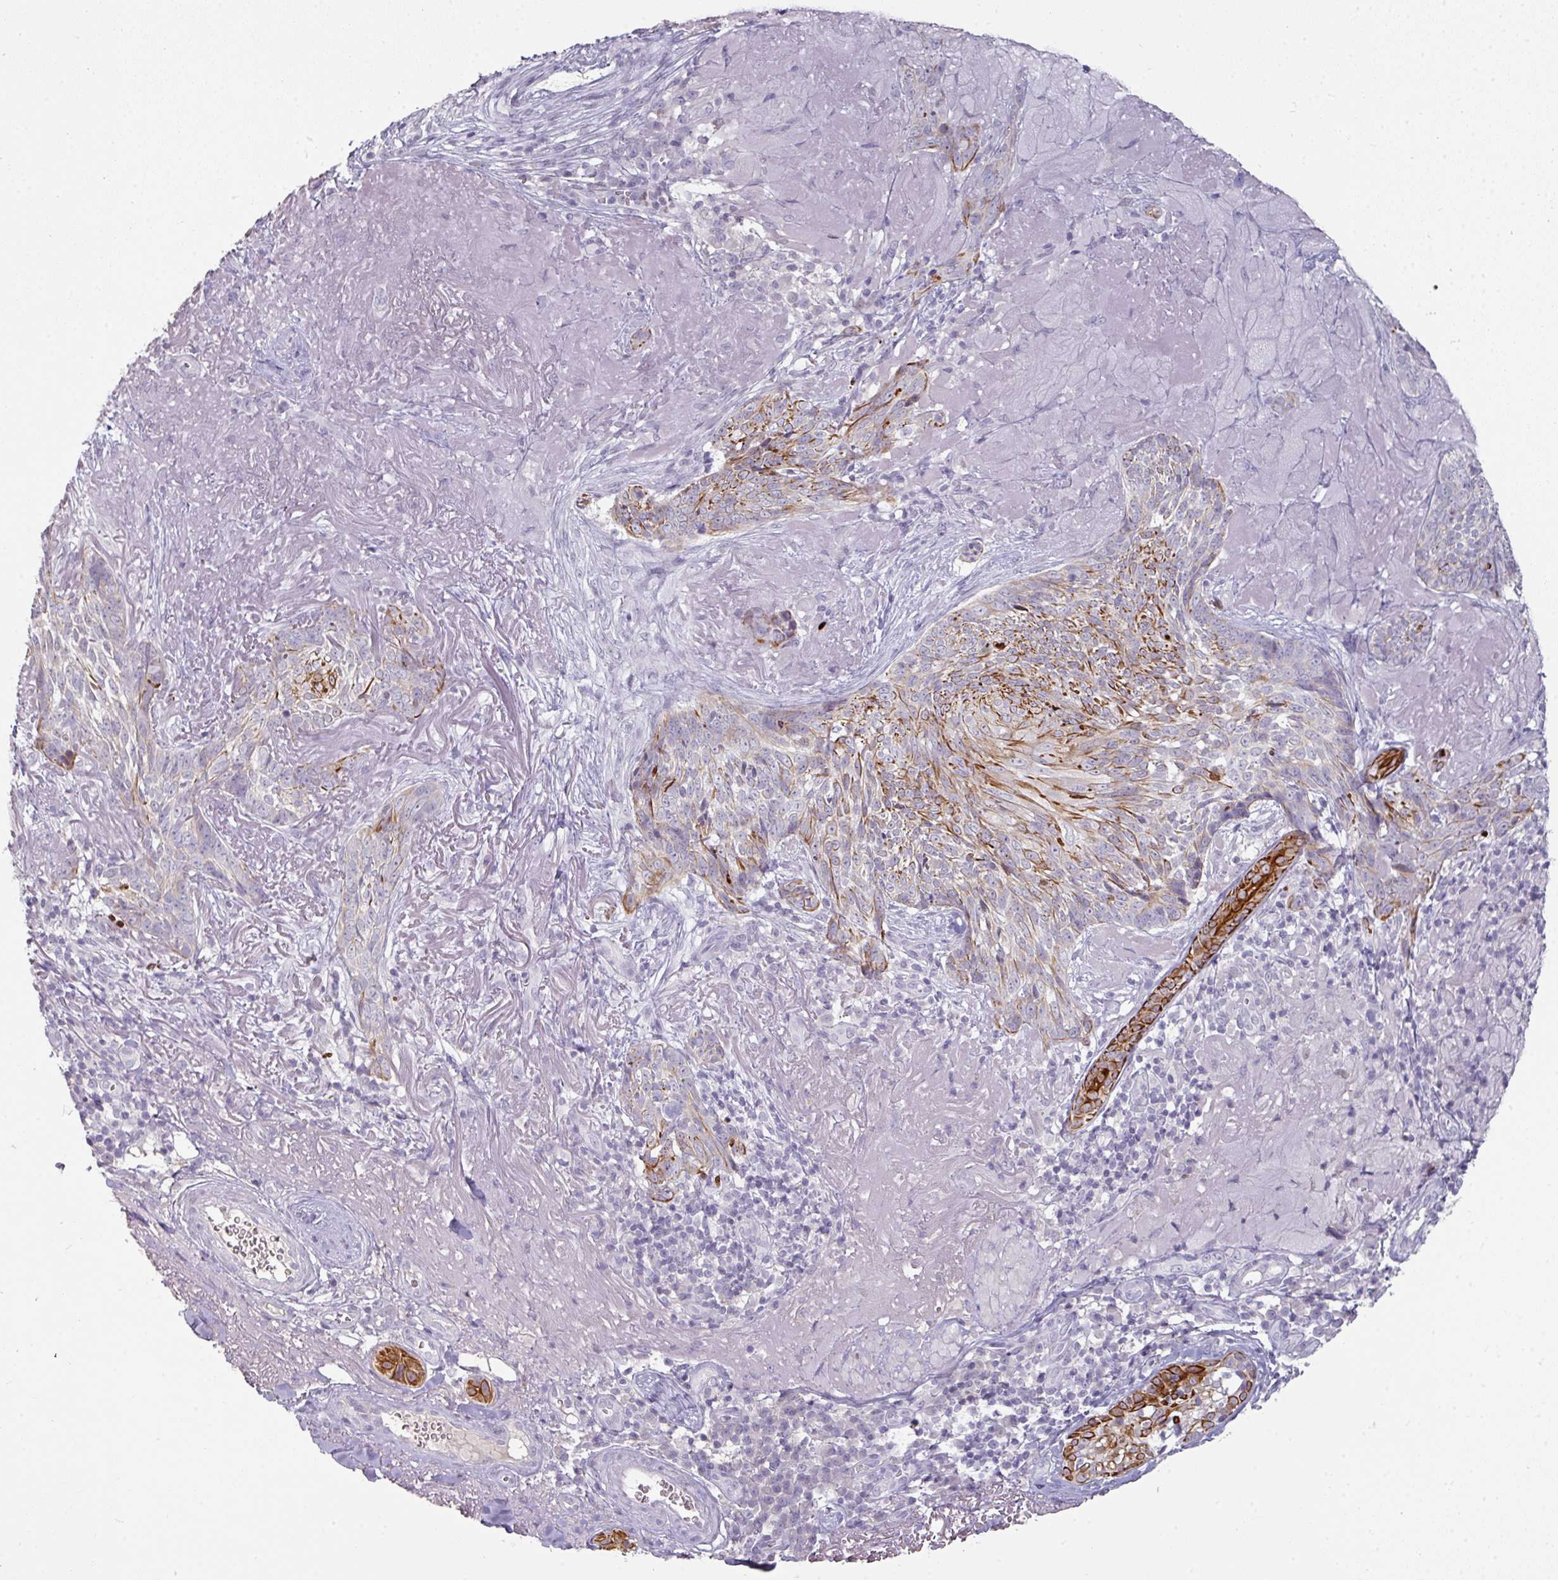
{"staining": {"intensity": "moderate", "quantity": "25%-75%", "location": "cytoplasmic/membranous"}, "tissue": "skin cancer", "cell_type": "Tumor cells", "image_type": "cancer", "snomed": [{"axis": "morphology", "description": "Basal cell carcinoma"}, {"axis": "topography", "description": "Skin"}, {"axis": "topography", "description": "Skin of face"}], "caption": "High-magnification brightfield microscopy of skin basal cell carcinoma stained with DAB (3,3'-diaminobenzidine) (brown) and counterstained with hematoxylin (blue). tumor cells exhibit moderate cytoplasmic/membranous expression is identified in about25%-75% of cells.", "gene": "GTF2H3", "patient": {"sex": "female", "age": 95}}